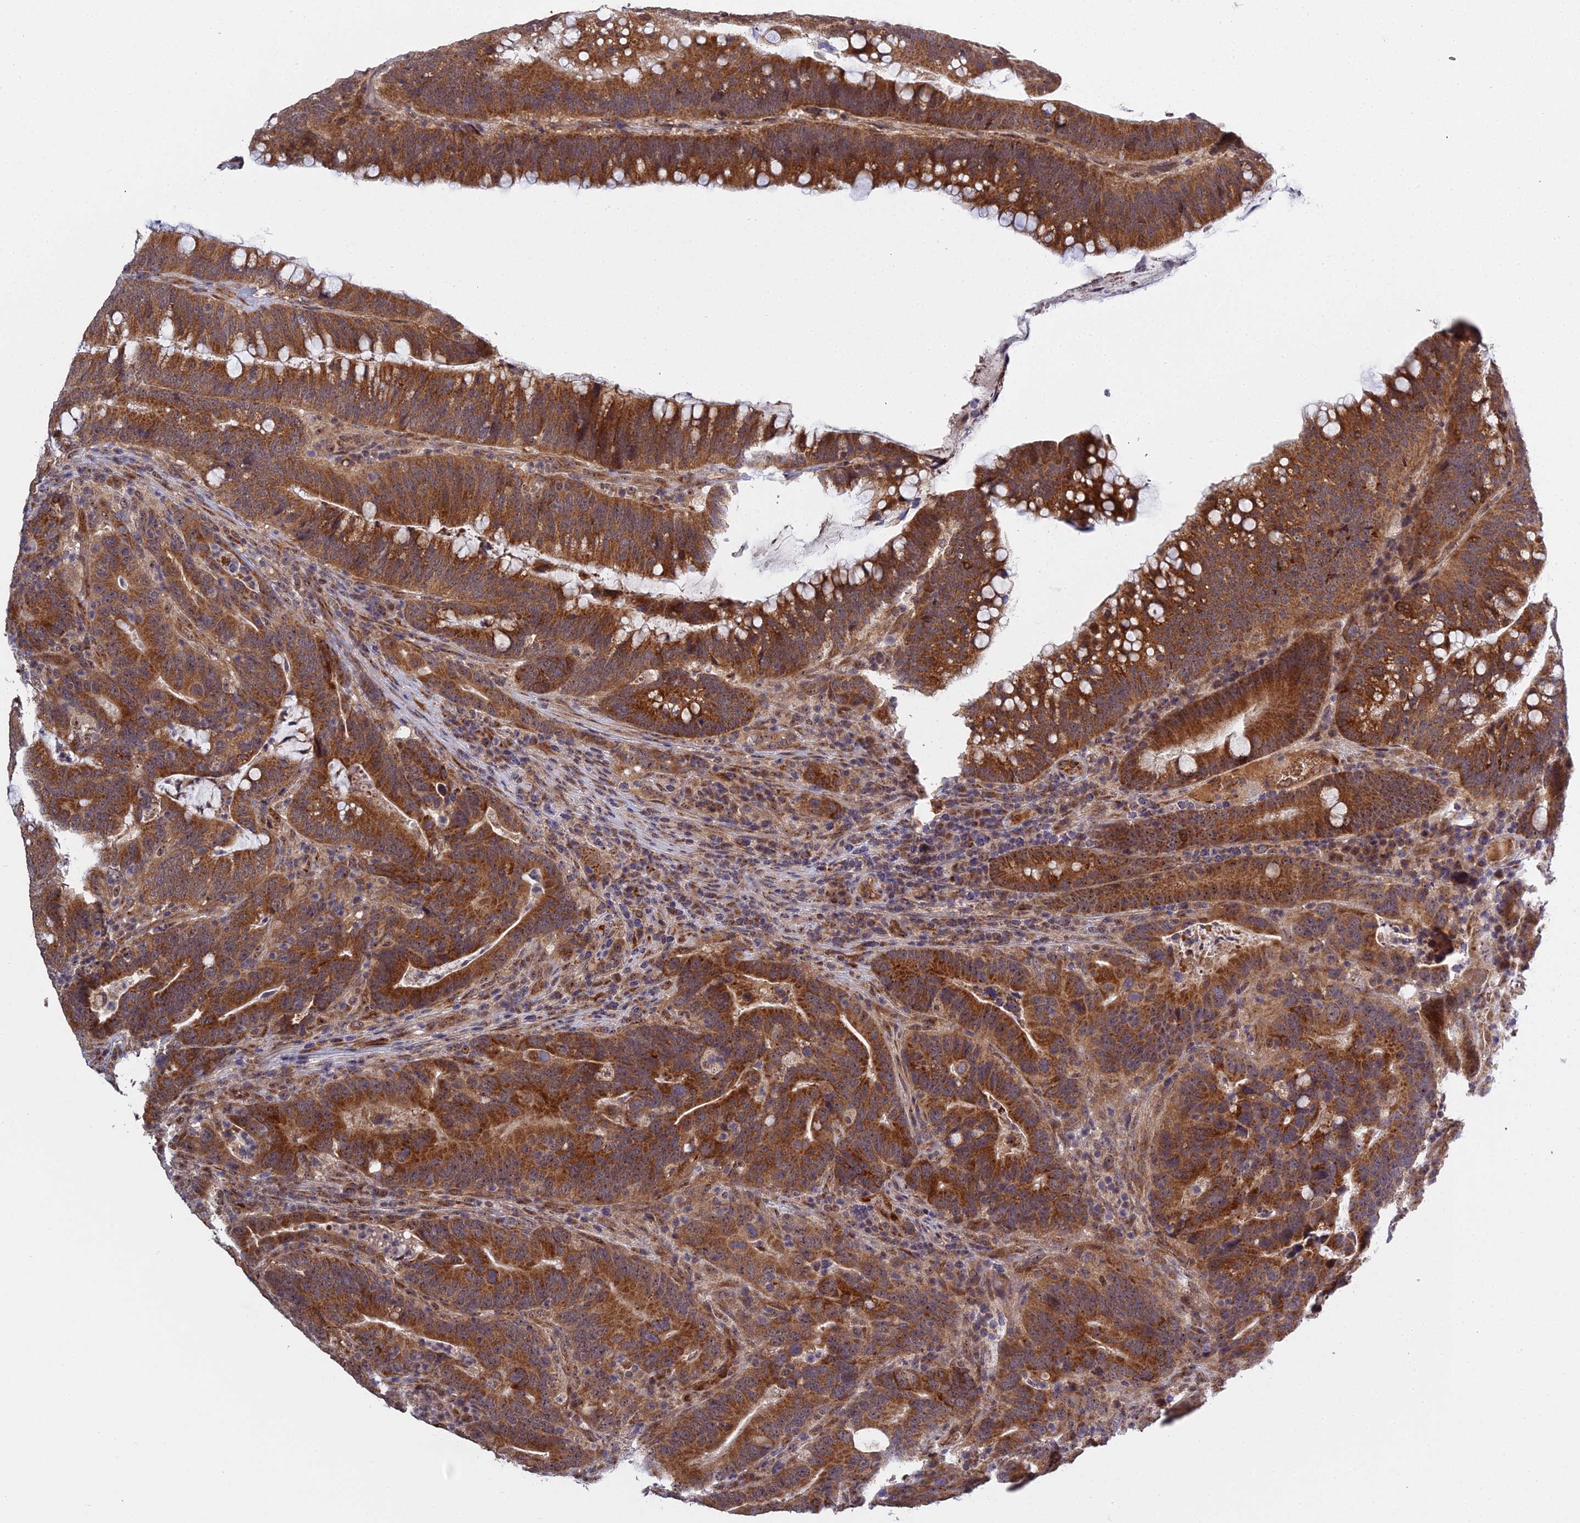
{"staining": {"intensity": "strong", "quantity": ">75%", "location": "cytoplasmic/membranous"}, "tissue": "colorectal cancer", "cell_type": "Tumor cells", "image_type": "cancer", "snomed": [{"axis": "morphology", "description": "Adenocarcinoma, NOS"}, {"axis": "topography", "description": "Colon"}], "caption": "Immunohistochemistry (IHC) image of adenocarcinoma (colorectal) stained for a protein (brown), which shows high levels of strong cytoplasmic/membranous staining in about >75% of tumor cells.", "gene": "MEOX1", "patient": {"sex": "female", "age": 66}}